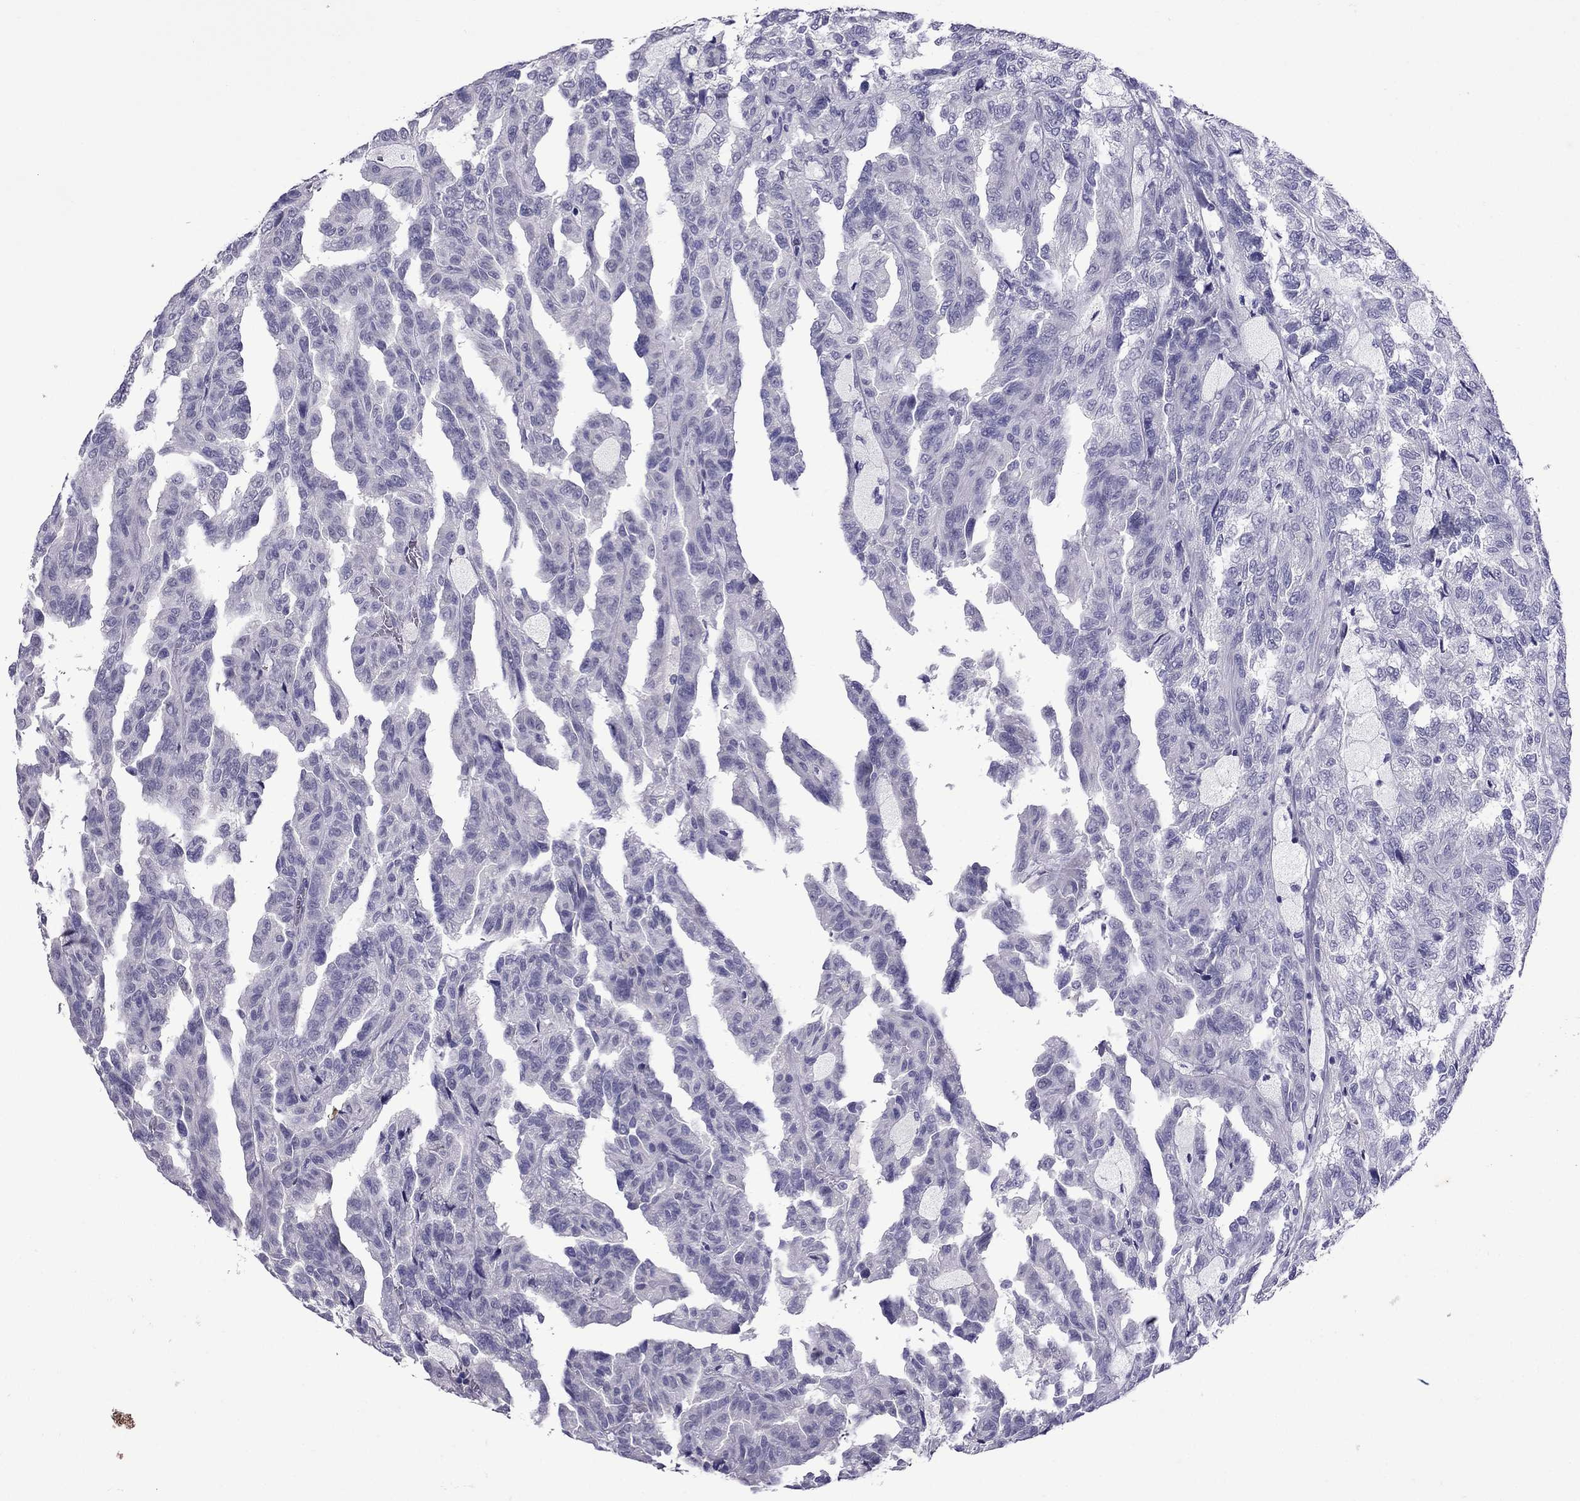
{"staining": {"intensity": "negative", "quantity": "none", "location": "none"}, "tissue": "renal cancer", "cell_type": "Tumor cells", "image_type": "cancer", "snomed": [{"axis": "morphology", "description": "Adenocarcinoma, NOS"}, {"axis": "topography", "description": "Kidney"}], "caption": "Immunohistochemistry photomicrograph of renal cancer stained for a protein (brown), which demonstrates no expression in tumor cells.", "gene": "CHRNA5", "patient": {"sex": "male", "age": 79}}